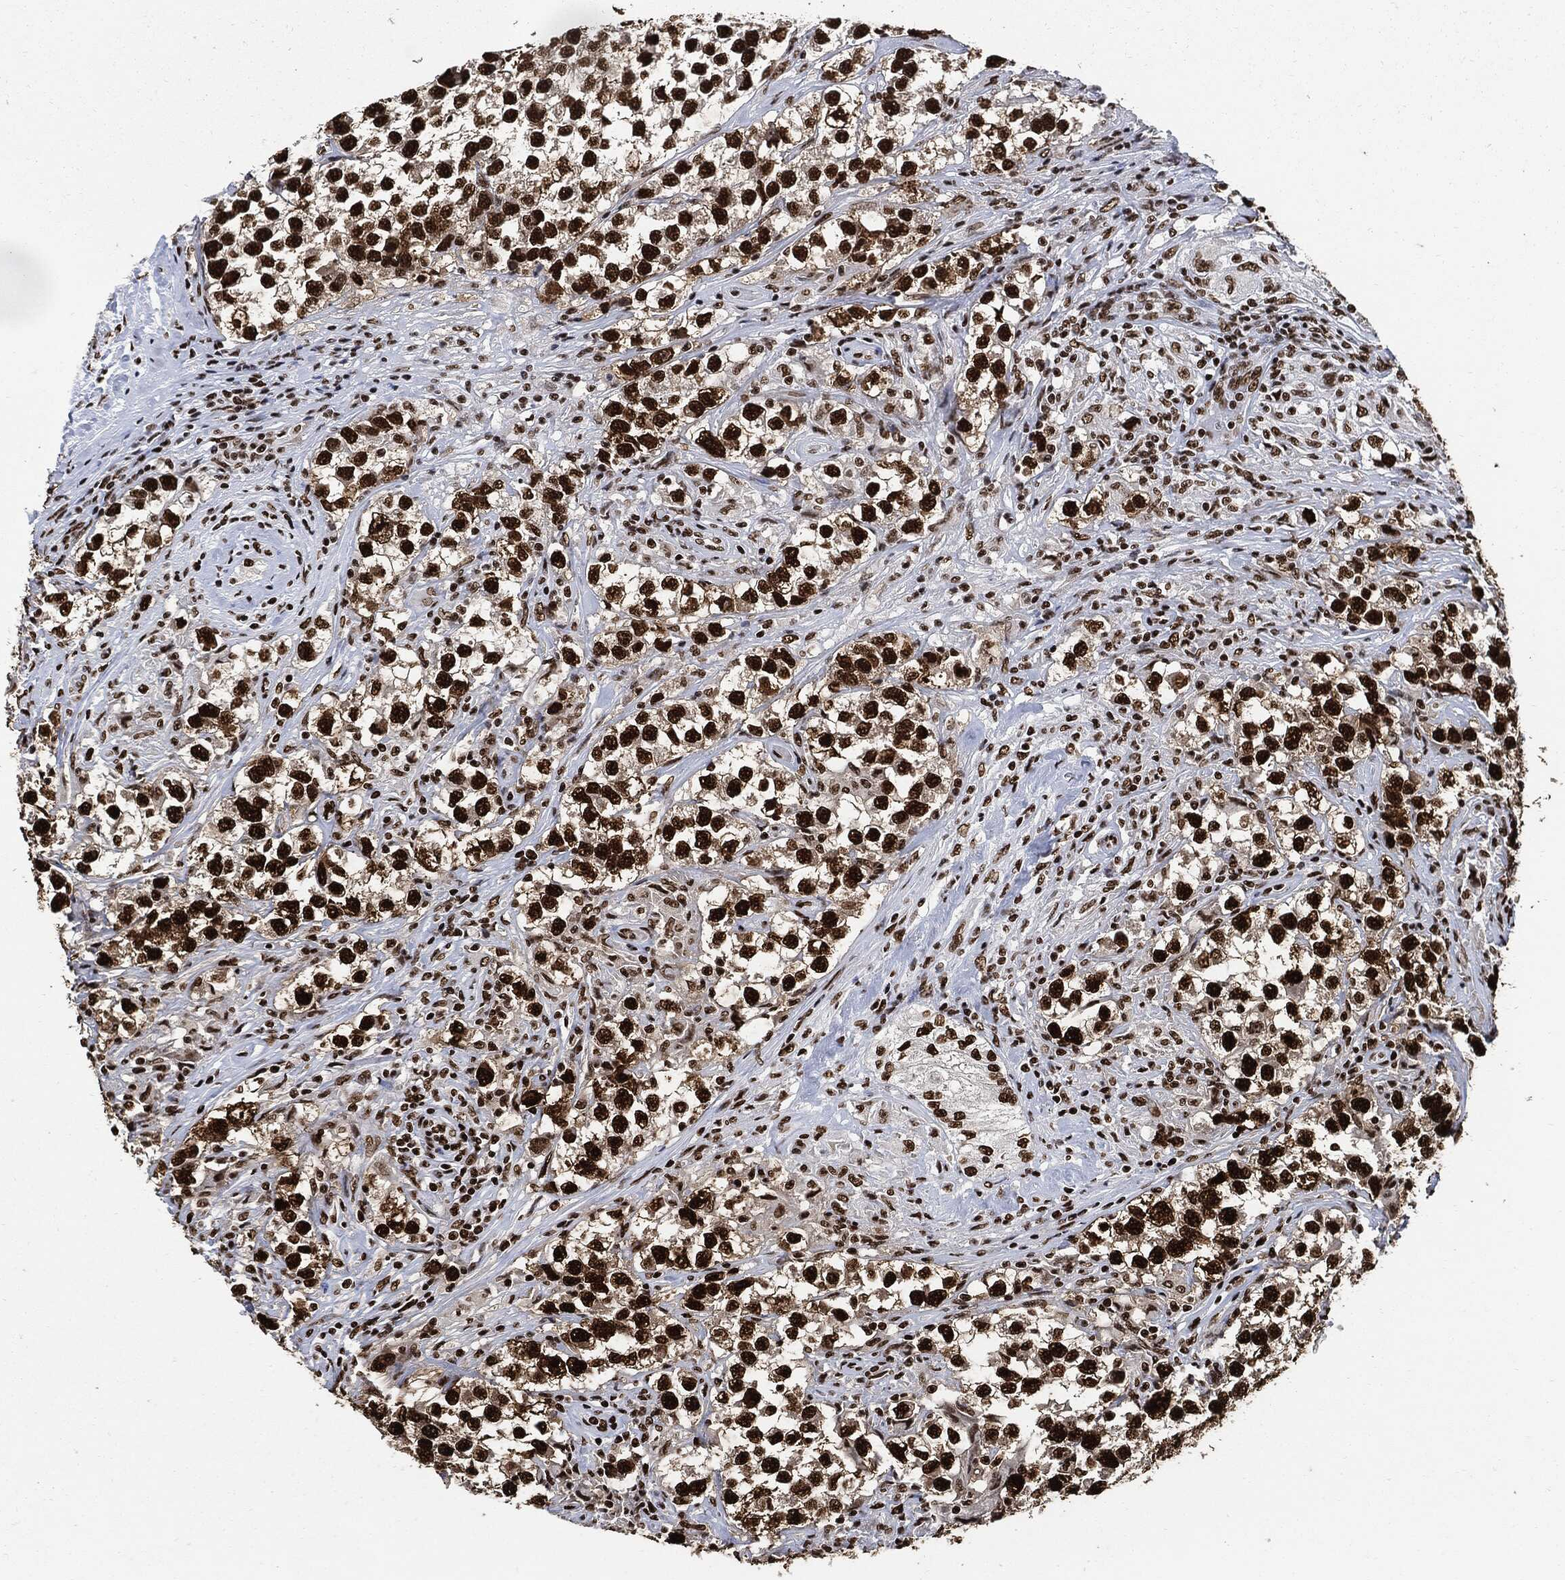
{"staining": {"intensity": "strong", "quantity": ">75%", "location": "nuclear"}, "tissue": "testis cancer", "cell_type": "Tumor cells", "image_type": "cancer", "snomed": [{"axis": "morphology", "description": "Seminoma, NOS"}, {"axis": "topography", "description": "Testis"}], "caption": "Immunohistochemical staining of testis cancer (seminoma) shows high levels of strong nuclear protein positivity in about >75% of tumor cells. The protein is shown in brown color, while the nuclei are stained blue.", "gene": "RECQL", "patient": {"sex": "male", "age": 46}}